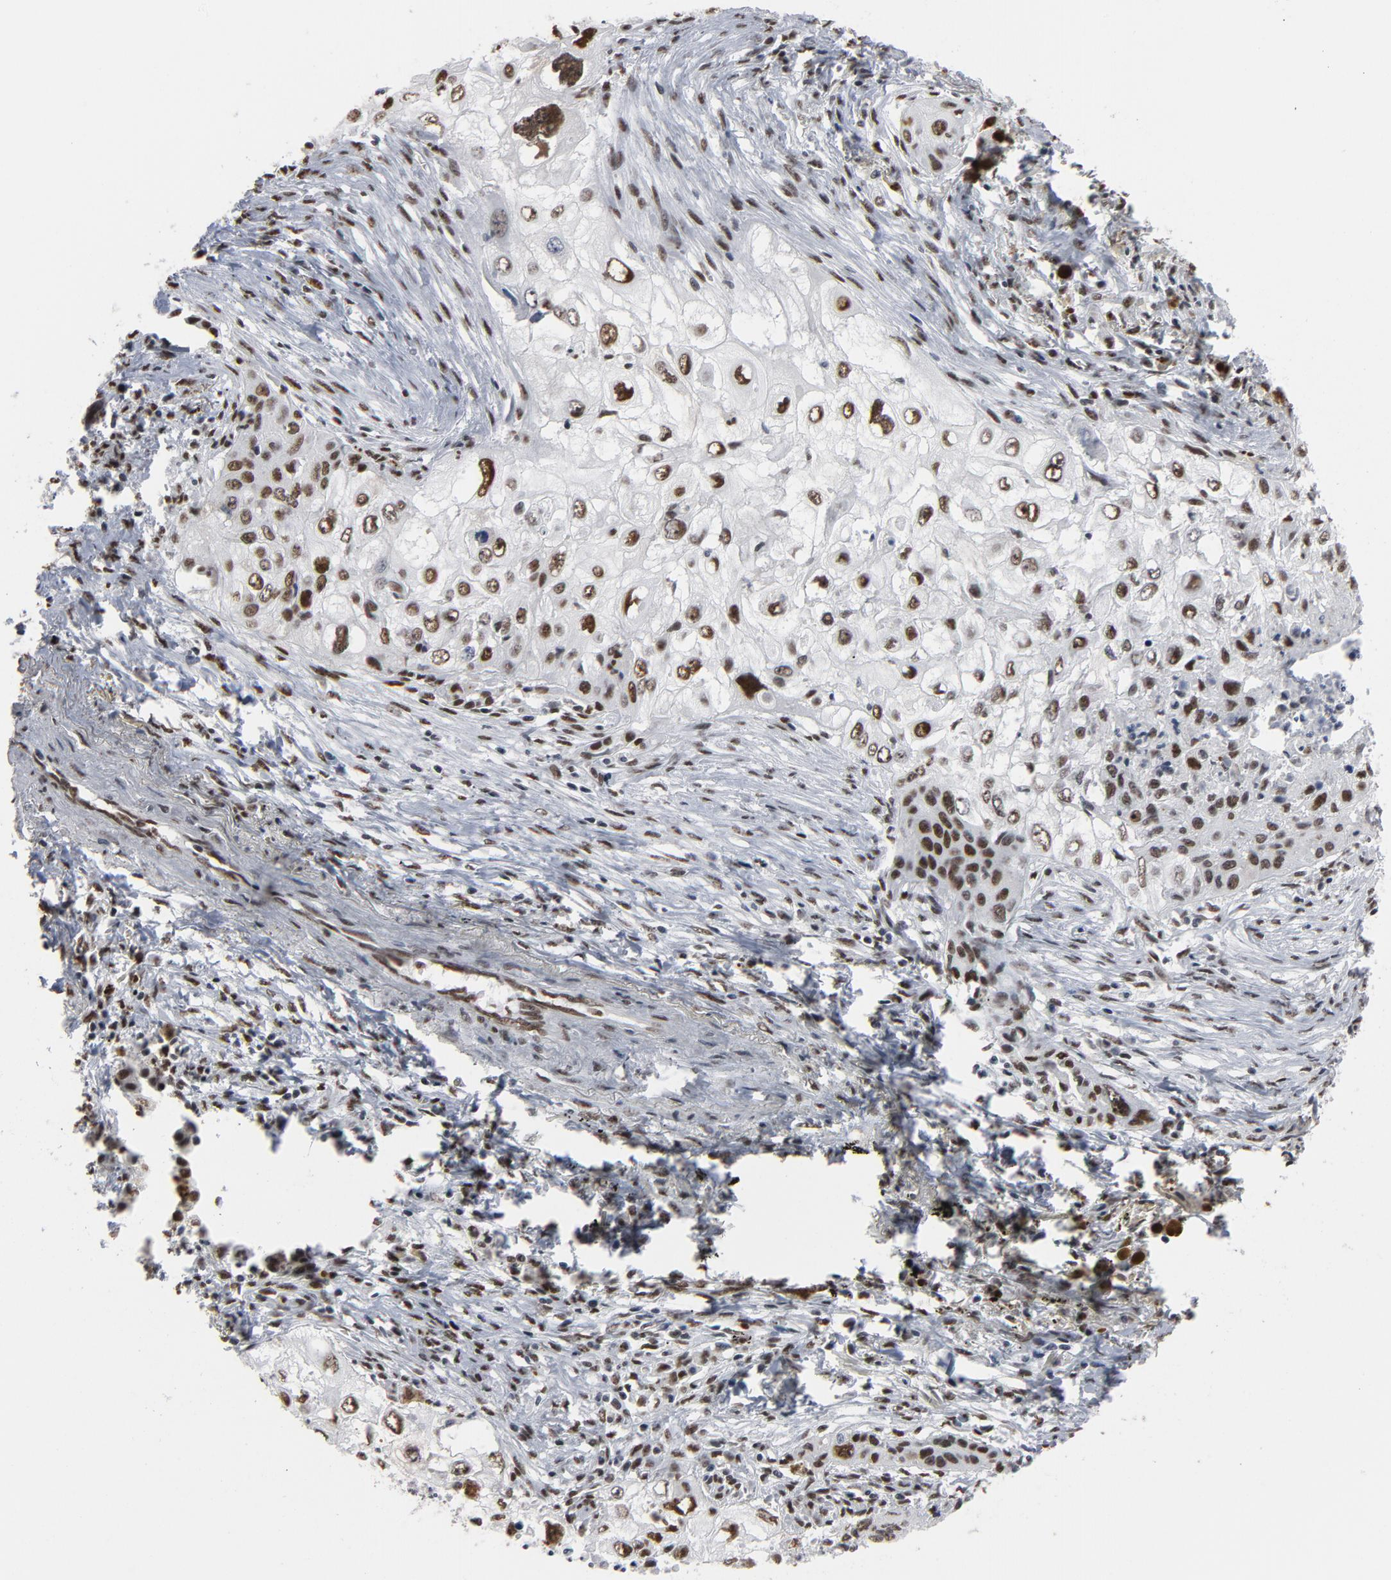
{"staining": {"intensity": "strong", "quantity": ">75%", "location": "nuclear"}, "tissue": "lung cancer", "cell_type": "Tumor cells", "image_type": "cancer", "snomed": [{"axis": "morphology", "description": "Squamous cell carcinoma, NOS"}, {"axis": "topography", "description": "Lung"}], "caption": "Brown immunohistochemical staining in human lung cancer (squamous cell carcinoma) displays strong nuclear staining in about >75% of tumor cells.", "gene": "MRE11", "patient": {"sex": "male", "age": 71}}